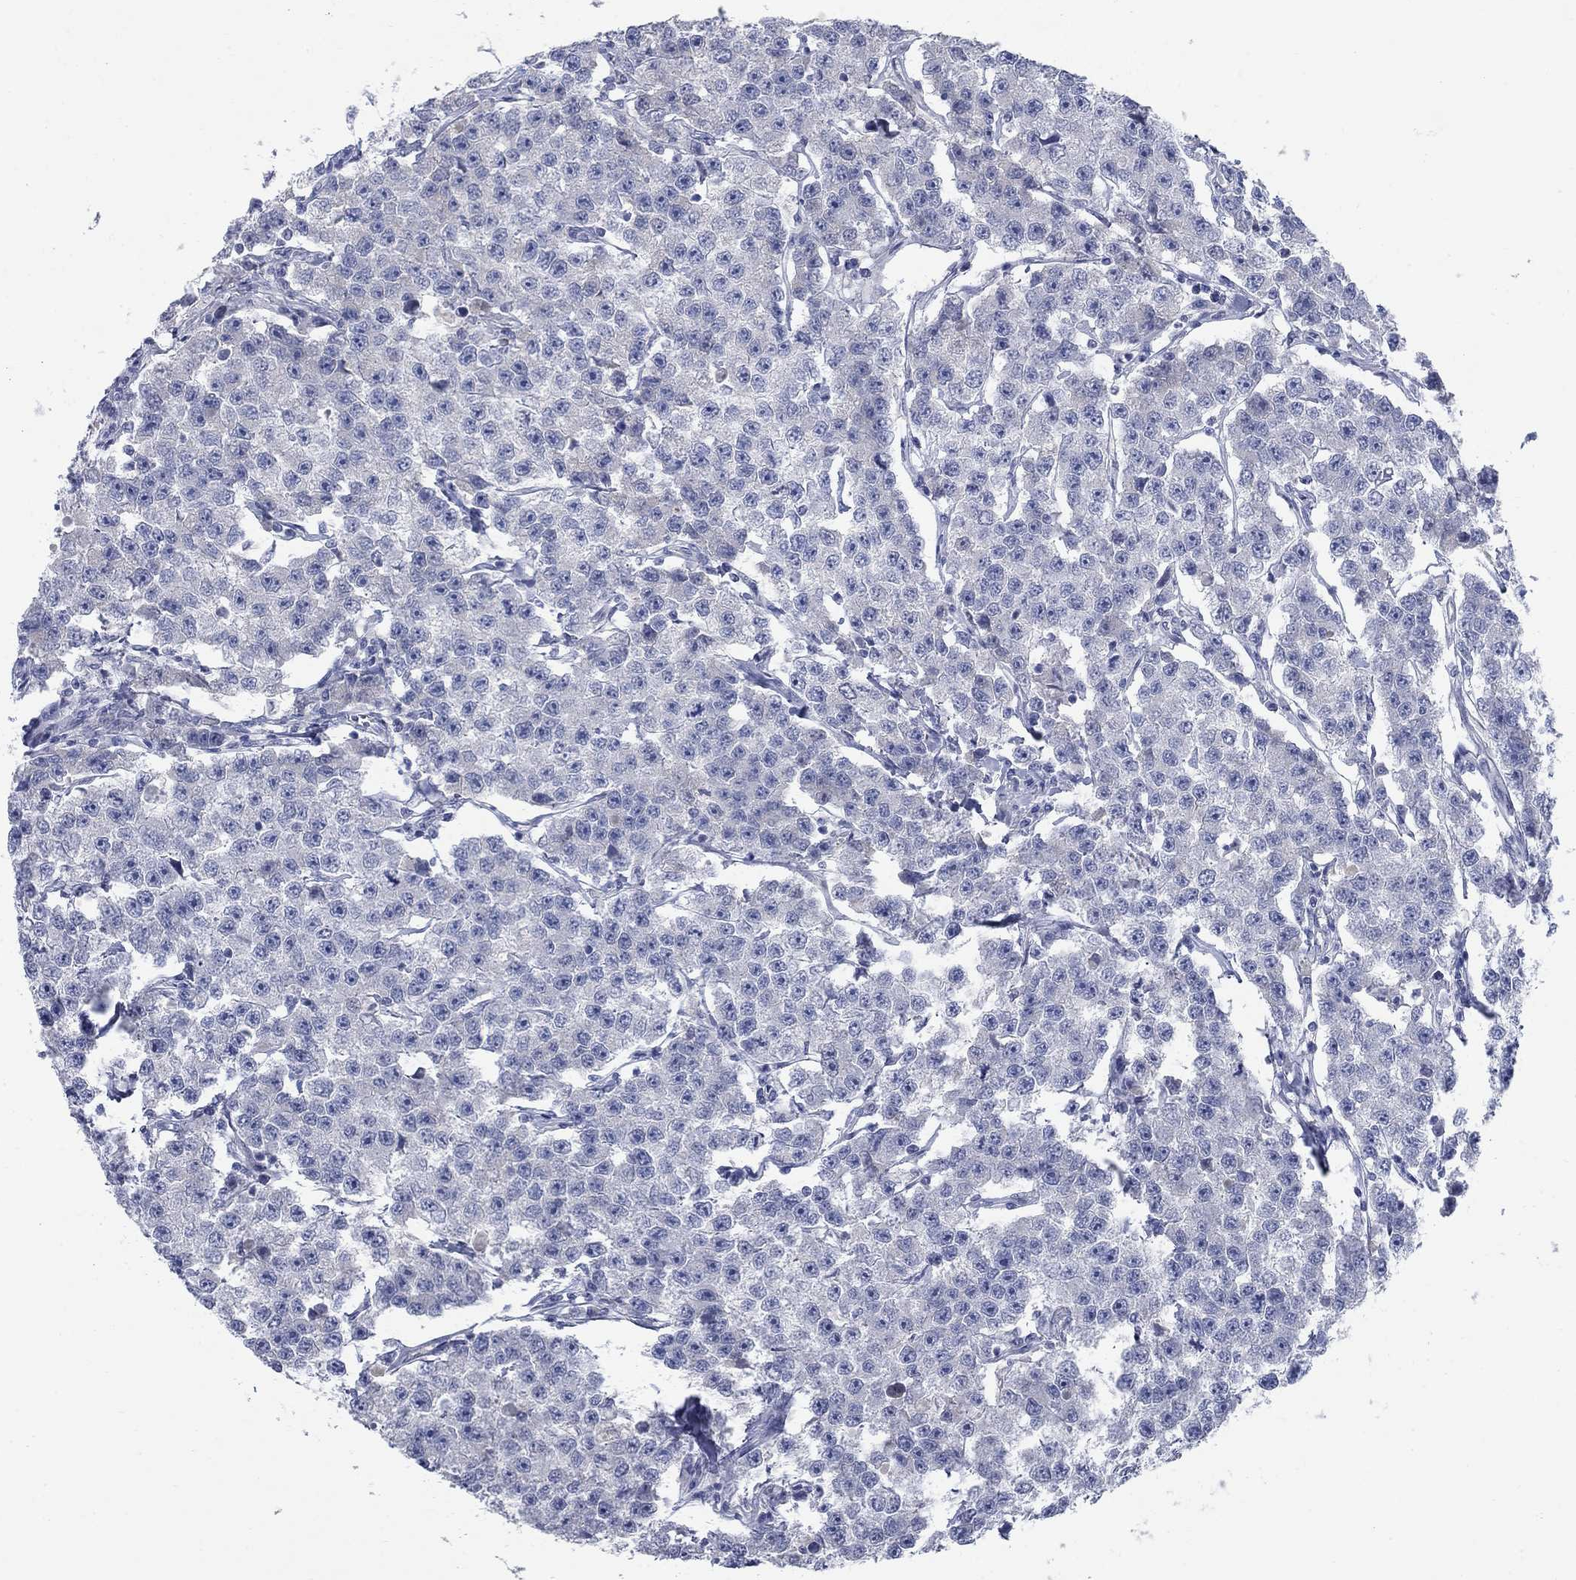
{"staining": {"intensity": "negative", "quantity": "none", "location": "none"}, "tissue": "testis cancer", "cell_type": "Tumor cells", "image_type": "cancer", "snomed": [{"axis": "morphology", "description": "Seminoma, NOS"}, {"axis": "topography", "description": "Testis"}], "caption": "This is an immunohistochemistry image of testis seminoma. There is no expression in tumor cells.", "gene": "DNER", "patient": {"sex": "male", "age": 59}}